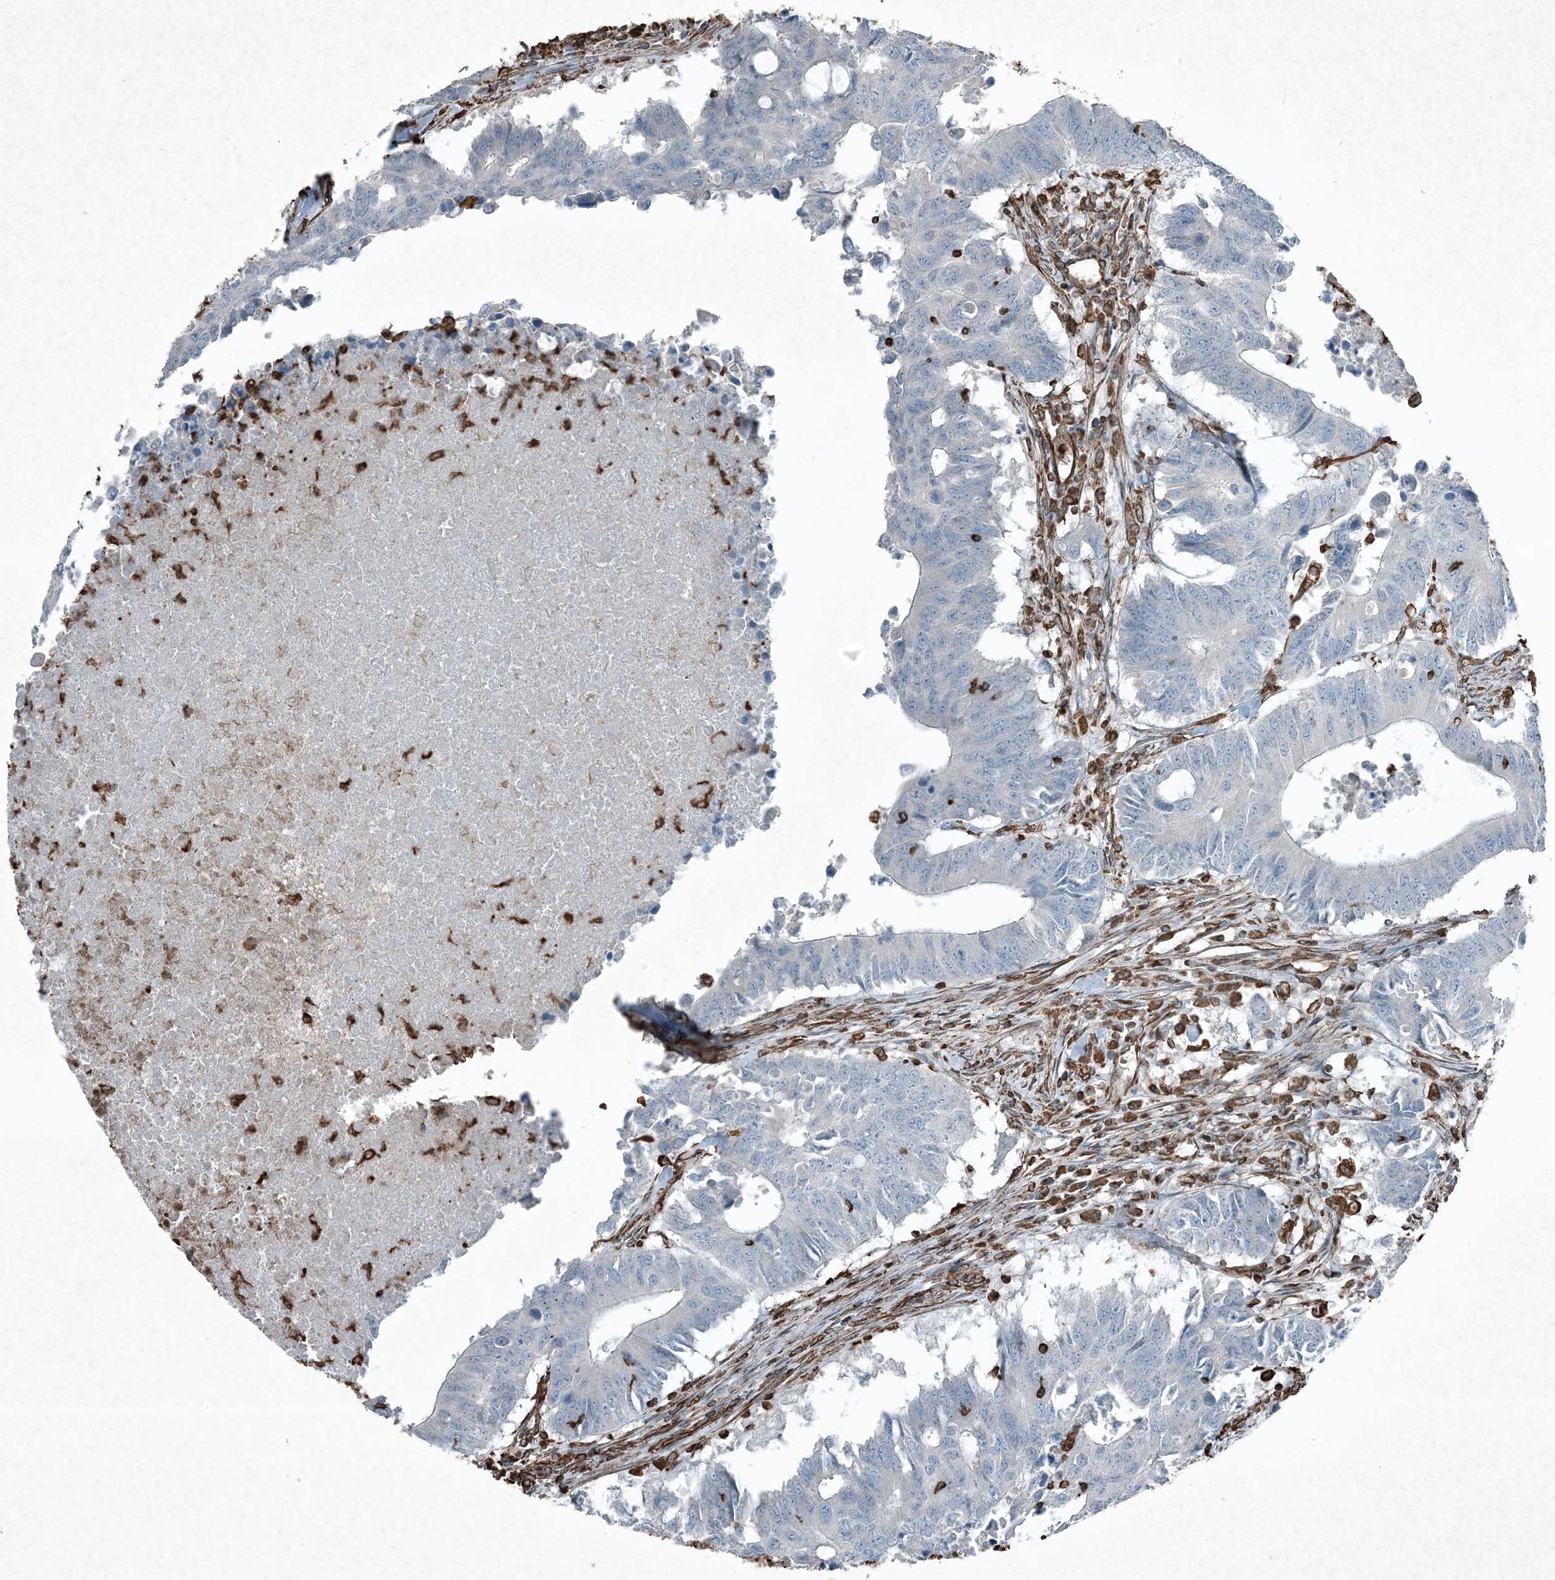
{"staining": {"intensity": "negative", "quantity": "none", "location": "none"}, "tissue": "colorectal cancer", "cell_type": "Tumor cells", "image_type": "cancer", "snomed": [{"axis": "morphology", "description": "Adenocarcinoma, NOS"}, {"axis": "topography", "description": "Colon"}], "caption": "Immunohistochemistry (IHC) of human adenocarcinoma (colorectal) reveals no positivity in tumor cells.", "gene": "RYK", "patient": {"sex": "male", "age": 71}}